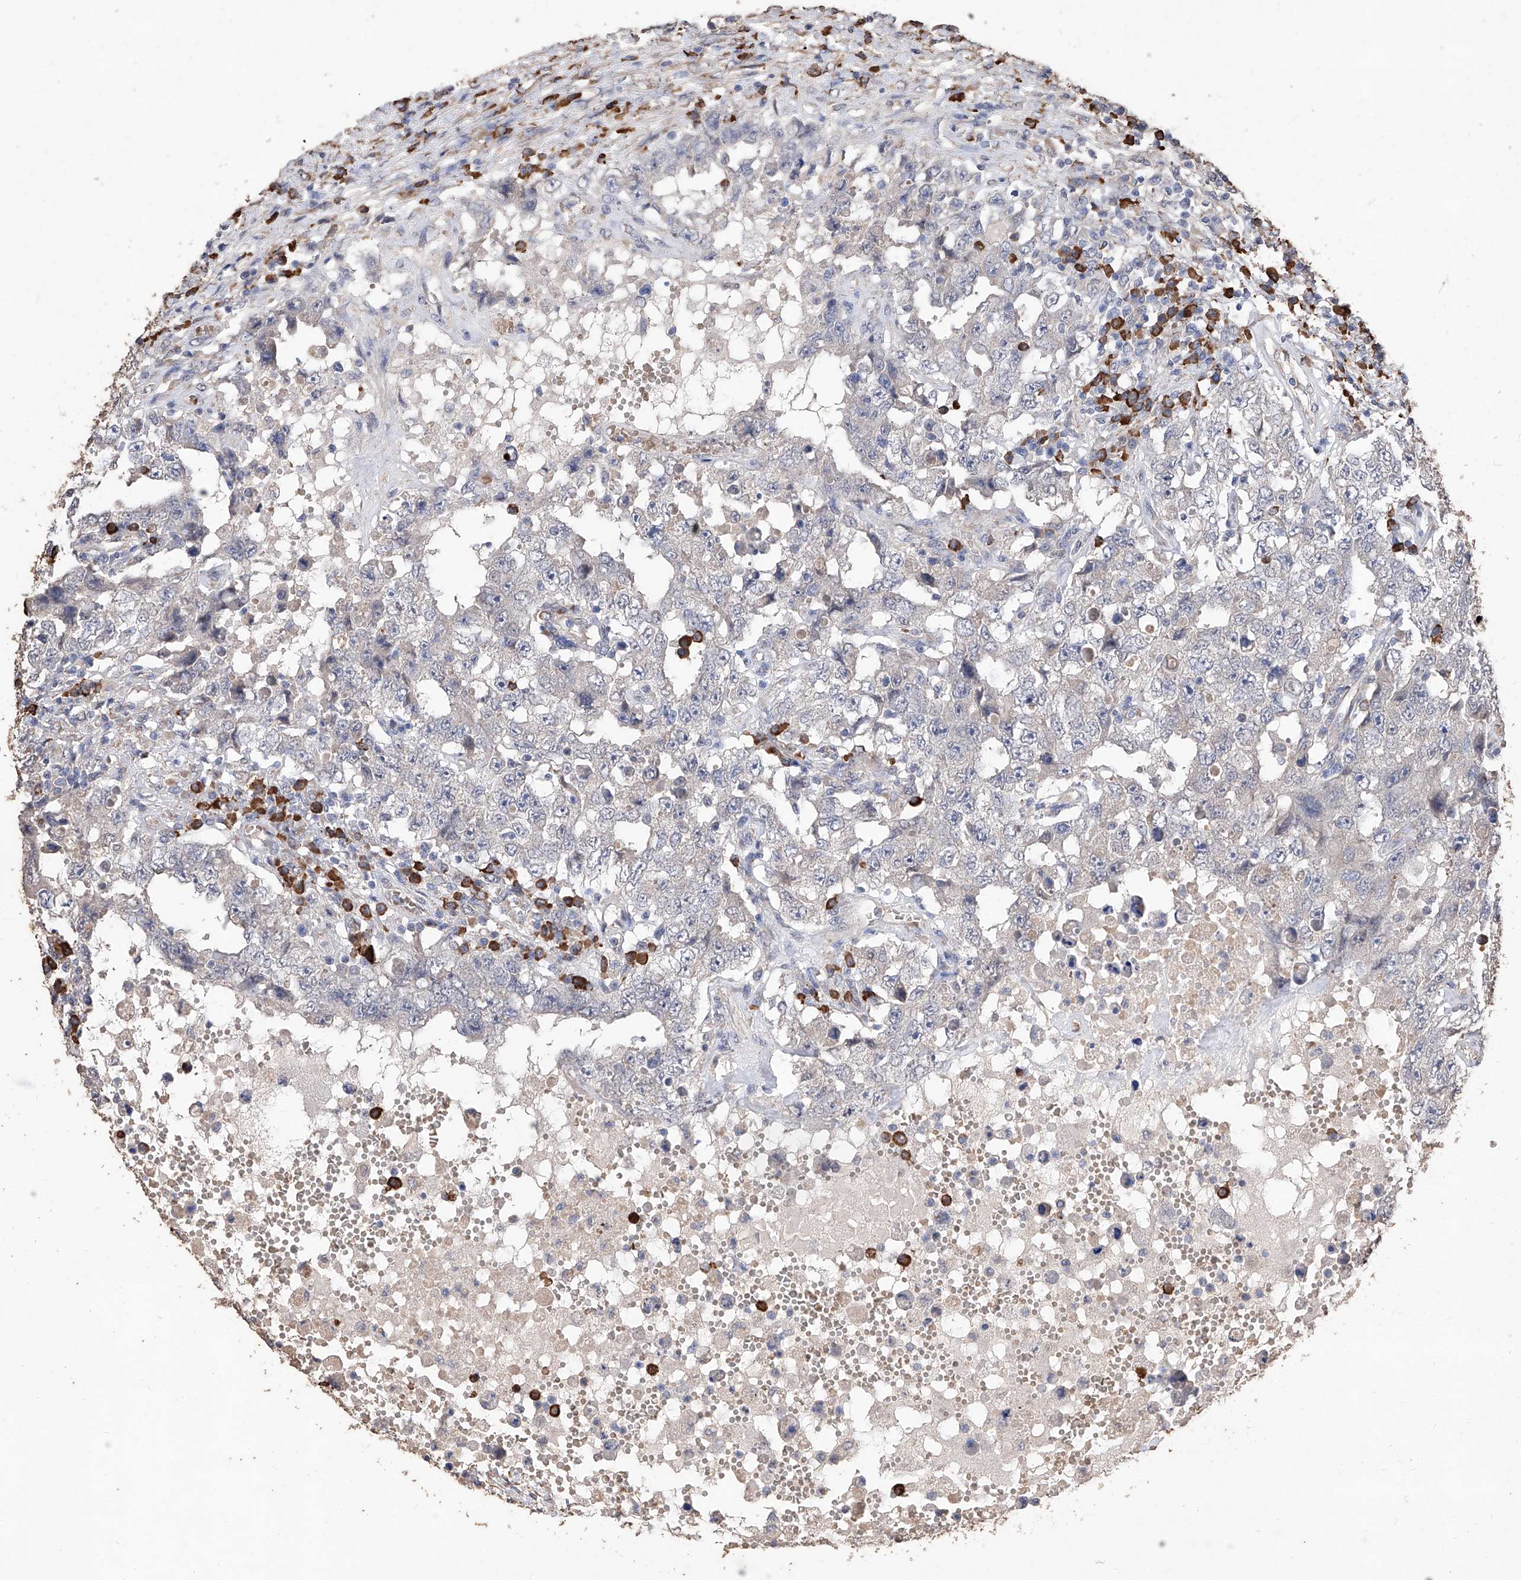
{"staining": {"intensity": "negative", "quantity": "none", "location": "none"}, "tissue": "testis cancer", "cell_type": "Tumor cells", "image_type": "cancer", "snomed": [{"axis": "morphology", "description": "Carcinoma, Embryonal, NOS"}, {"axis": "topography", "description": "Testis"}], "caption": "Immunohistochemistry (IHC) photomicrograph of human testis embryonal carcinoma stained for a protein (brown), which reveals no staining in tumor cells. (DAB (3,3'-diaminobenzidine) IHC with hematoxylin counter stain).", "gene": "EML1", "patient": {"sex": "male", "age": 26}}